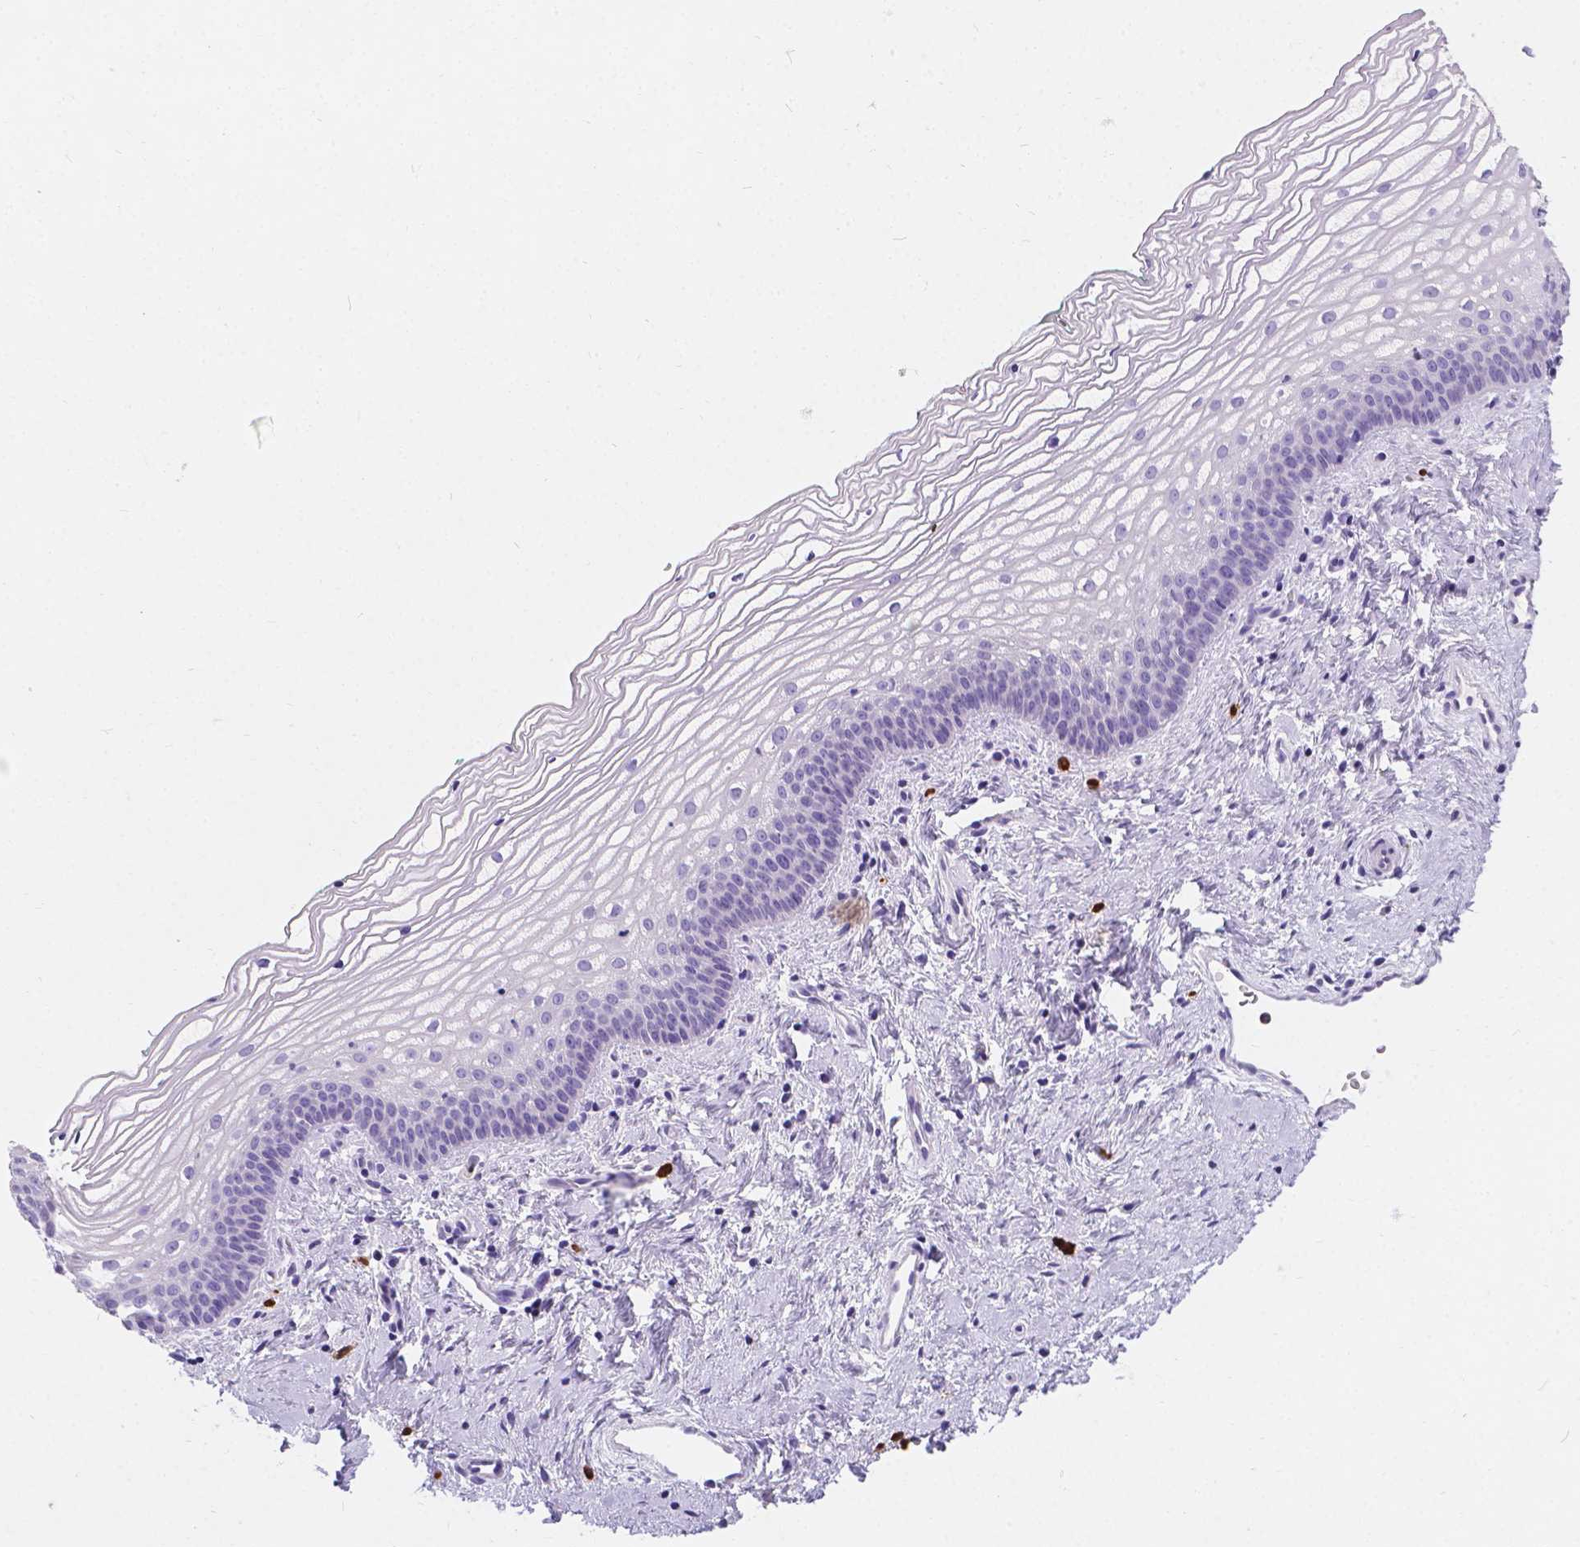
{"staining": {"intensity": "negative", "quantity": "none", "location": "none"}, "tissue": "vagina", "cell_type": "Squamous epithelial cells", "image_type": "normal", "snomed": [{"axis": "morphology", "description": "Normal tissue, NOS"}, {"axis": "topography", "description": "Vagina"}], "caption": "Immunohistochemistry histopathology image of unremarkable vagina stained for a protein (brown), which displays no staining in squamous epithelial cells. (Stains: DAB immunohistochemistry (IHC) with hematoxylin counter stain, Microscopy: brightfield microscopy at high magnification).", "gene": "GNRHR", "patient": {"sex": "female", "age": 44}}